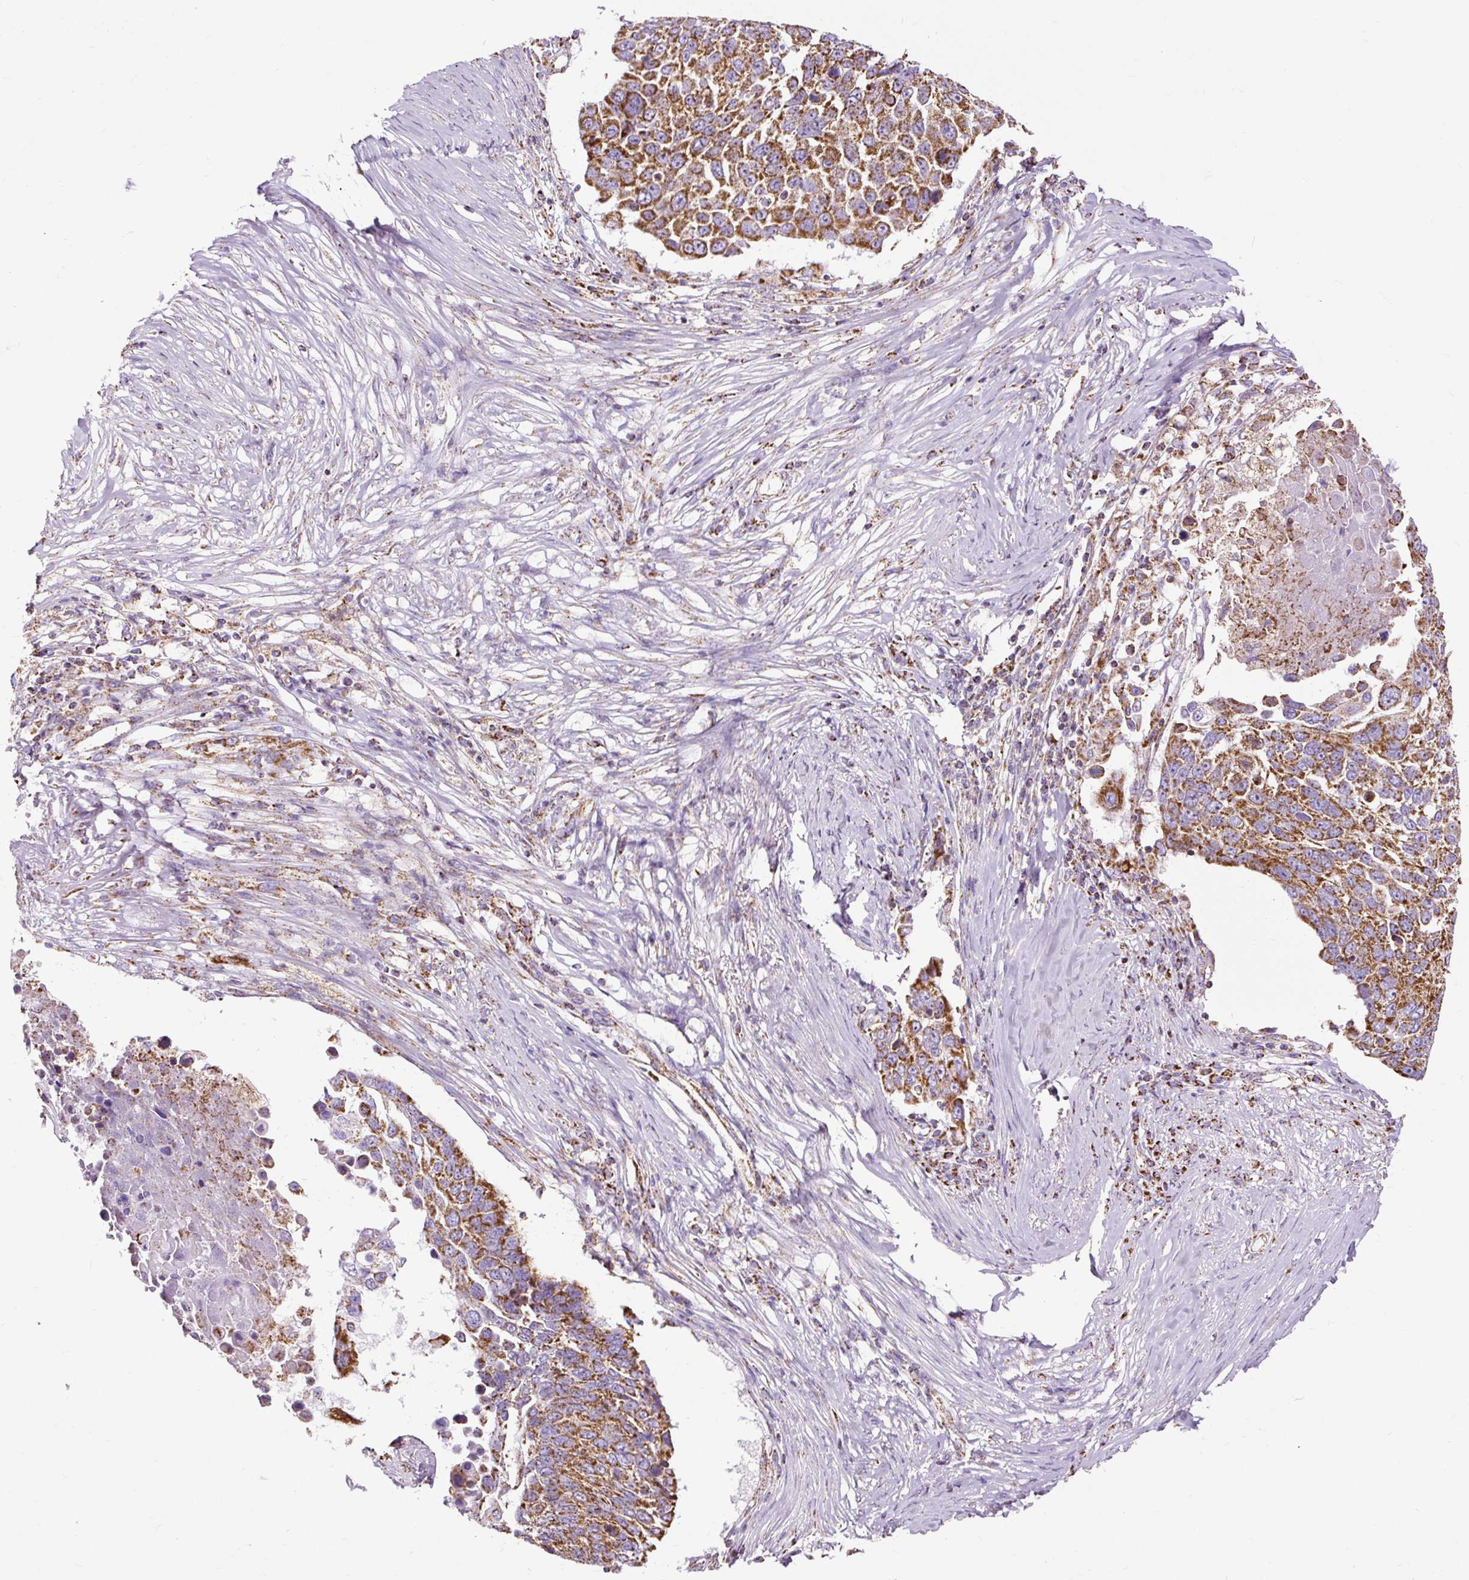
{"staining": {"intensity": "strong", "quantity": ">75%", "location": "cytoplasmic/membranous"}, "tissue": "lung cancer", "cell_type": "Tumor cells", "image_type": "cancer", "snomed": [{"axis": "morphology", "description": "Squamous cell carcinoma, NOS"}, {"axis": "topography", "description": "Lung"}], "caption": "Strong cytoplasmic/membranous positivity is seen in about >75% of tumor cells in lung cancer.", "gene": "DLAT", "patient": {"sex": "male", "age": 66}}